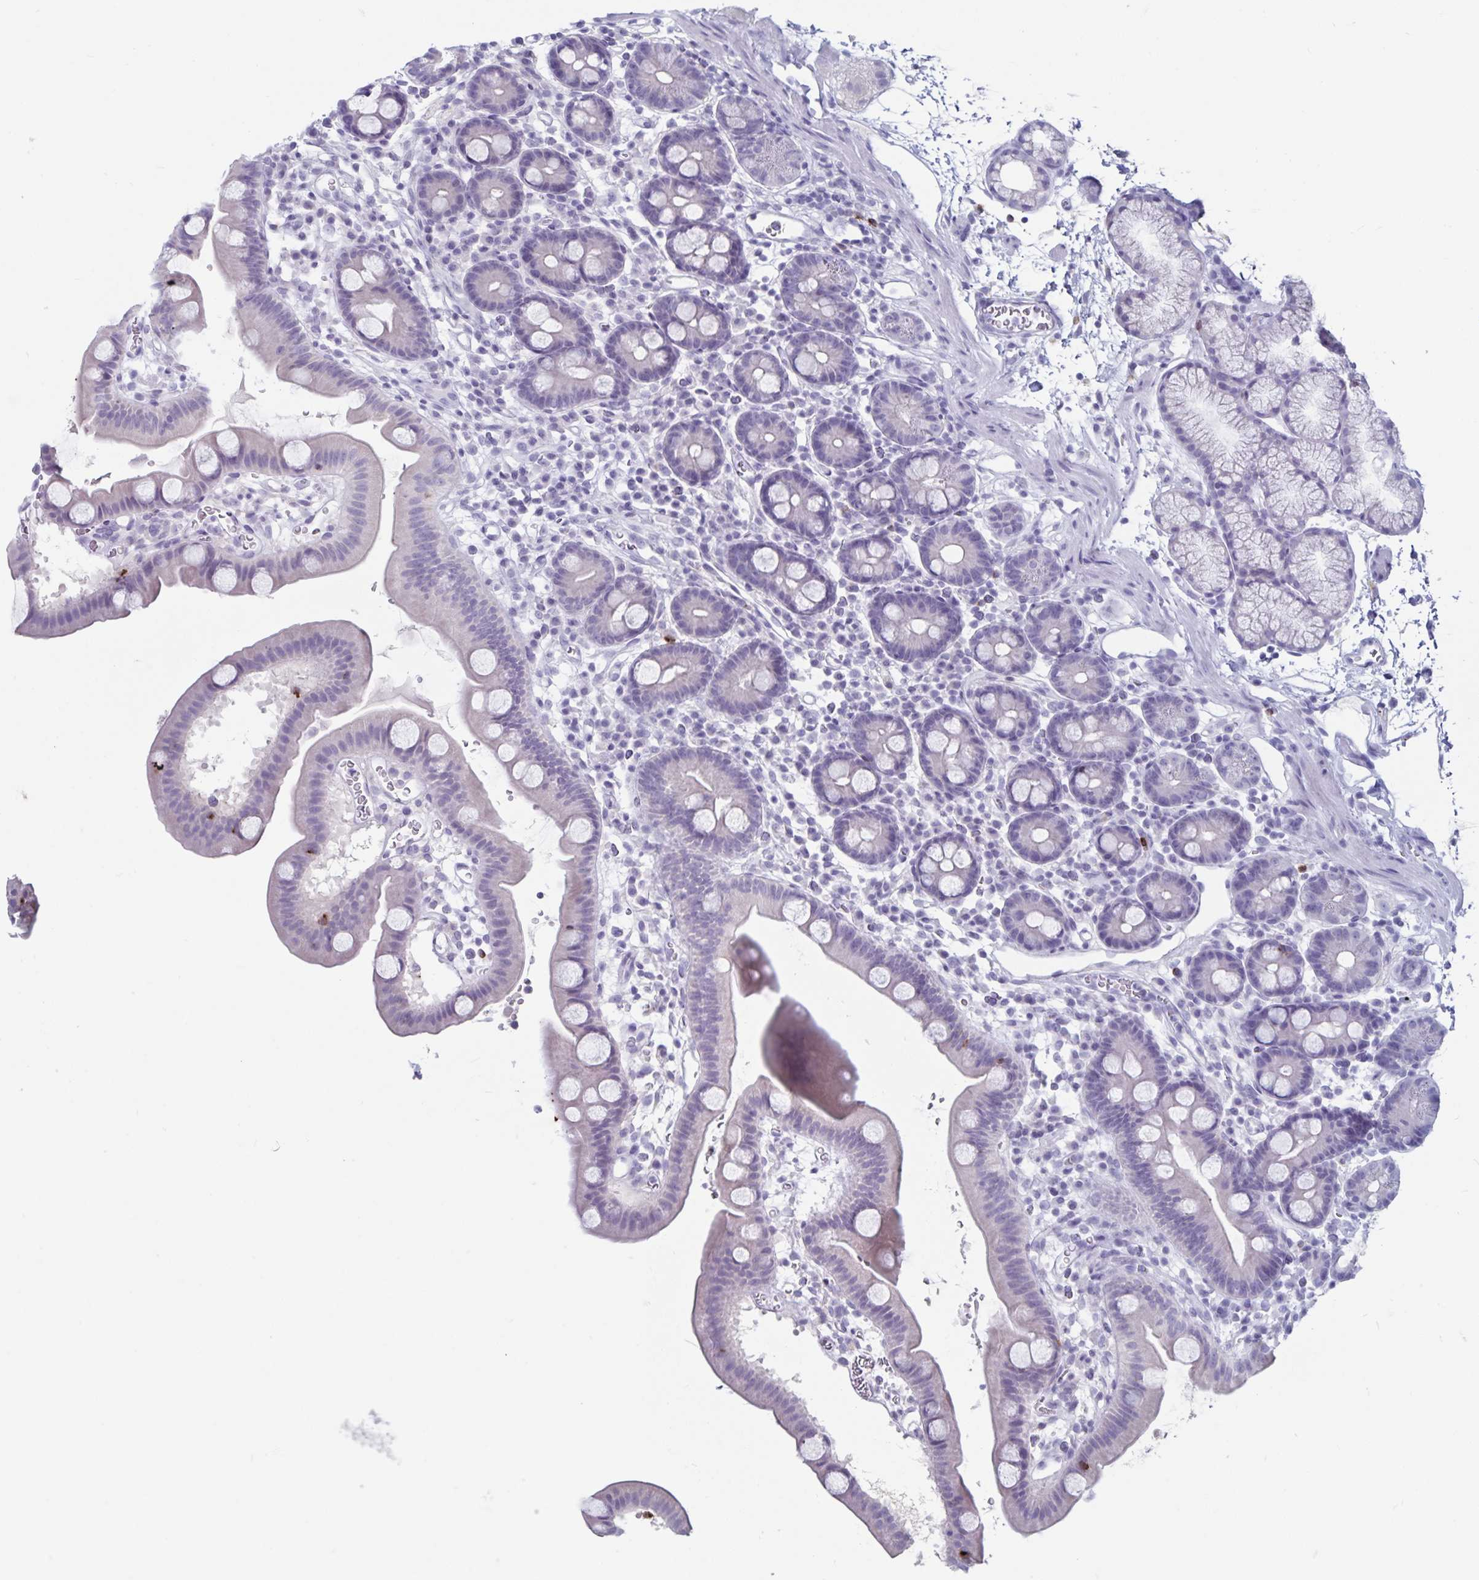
{"staining": {"intensity": "negative", "quantity": "none", "location": "none"}, "tissue": "duodenum", "cell_type": "Glandular cells", "image_type": "normal", "snomed": [{"axis": "morphology", "description": "Normal tissue, NOS"}, {"axis": "topography", "description": "Duodenum"}], "caption": "This is a photomicrograph of immunohistochemistry (IHC) staining of benign duodenum, which shows no staining in glandular cells.", "gene": "GNLY", "patient": {"sex": "male", "age": 59}}